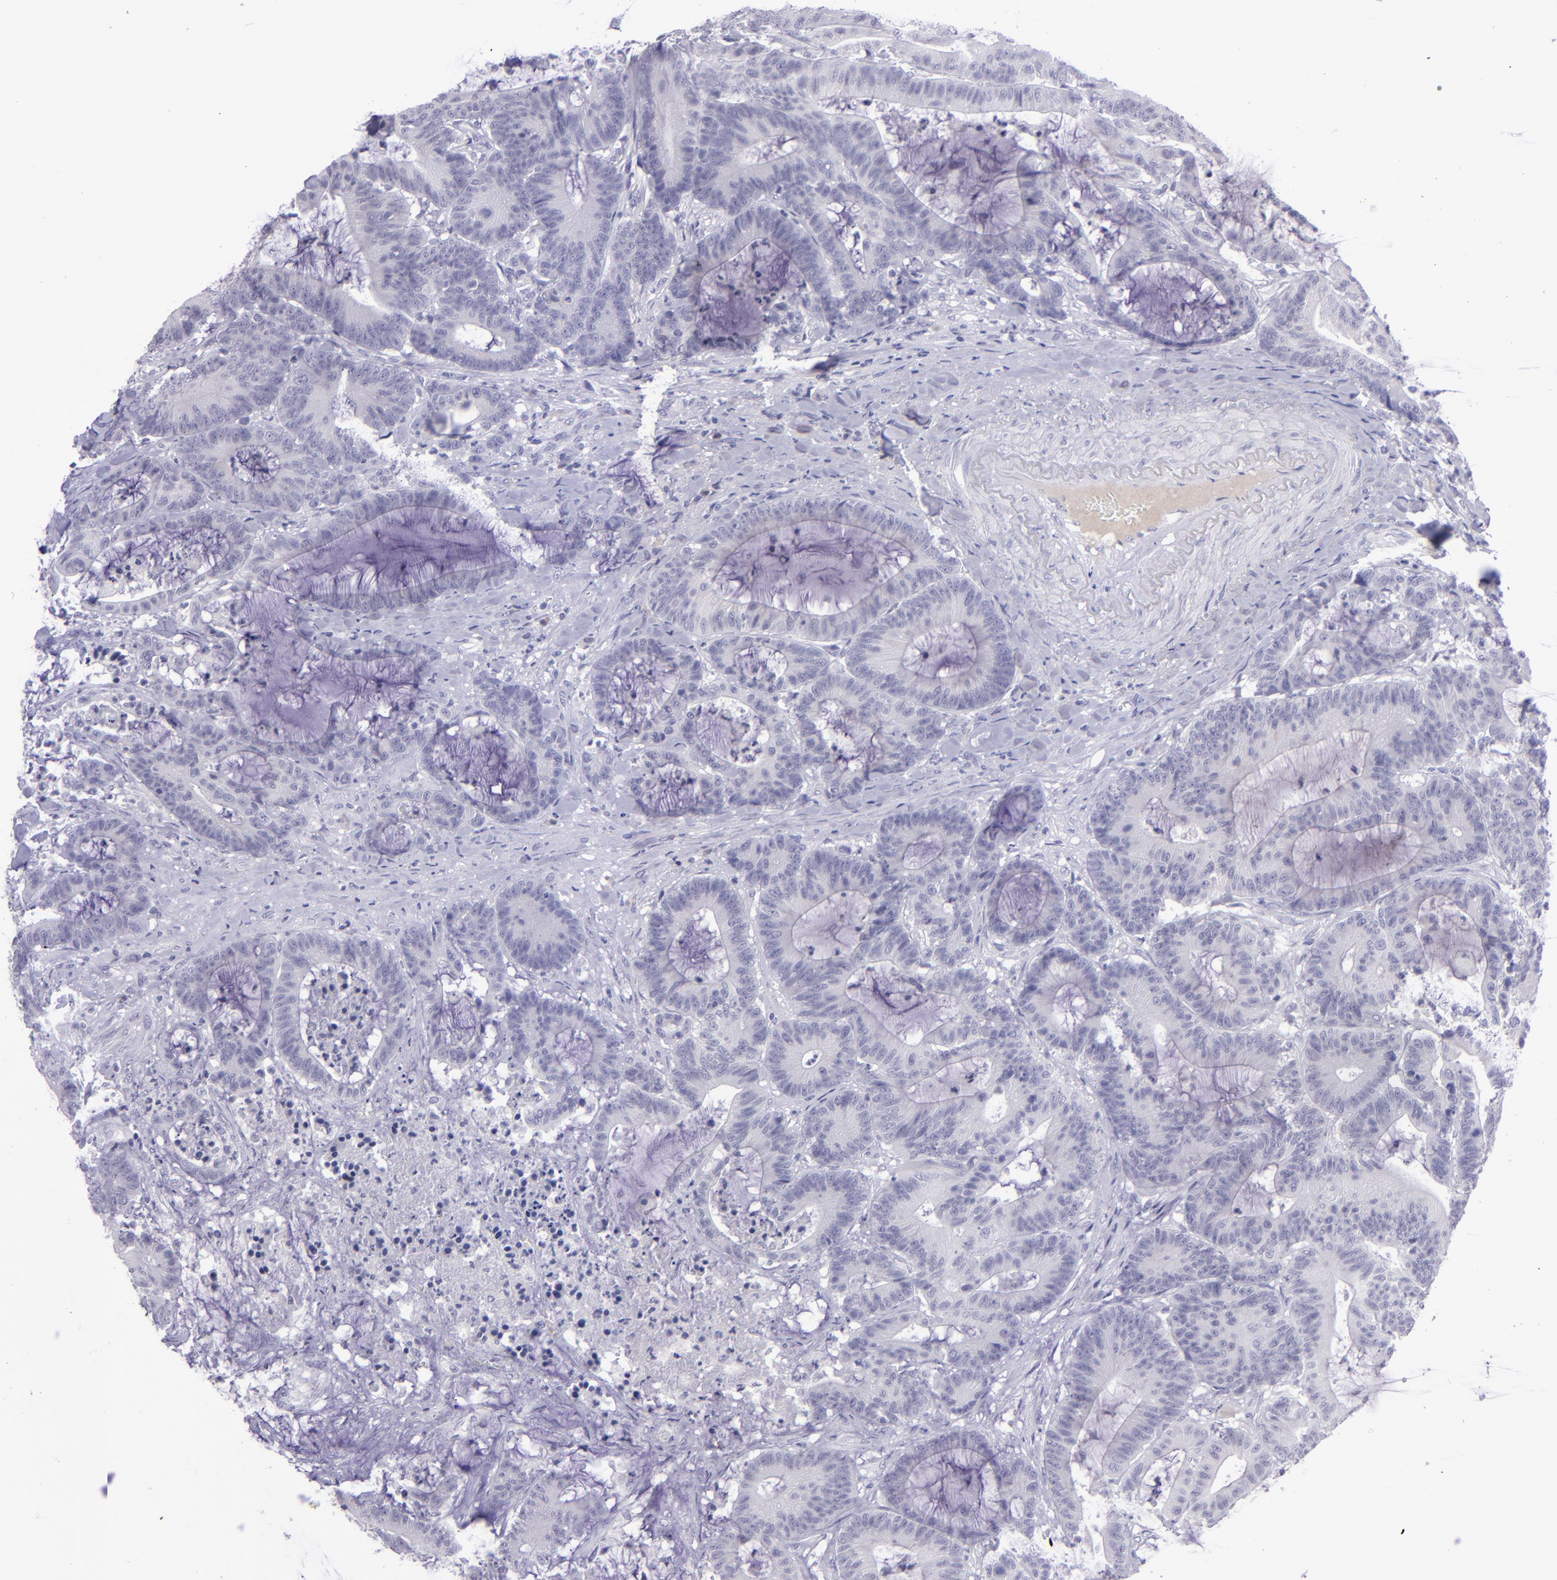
{"staining": {"intensity": "negative", "quantity": "none", "location": "none"}, "tissue": "colorectal cancer", "cell_type": "Tumor cells", "image_type": "cancer", "snomed": [{"axis": "morphology", "description": "Adenocarcinoma, NOS"}, {"axis": "topography", "description": "Colon"}], "caption": "There is no significant expression in tumor cells of colorectal adenocarcinoma. (DAB (3,3'-diaminobenzidine) IHC visualized using brightfield microscopy, high magnification).", "gene": "POU2F2", "patient": {"sex": "female", "age": 84}}